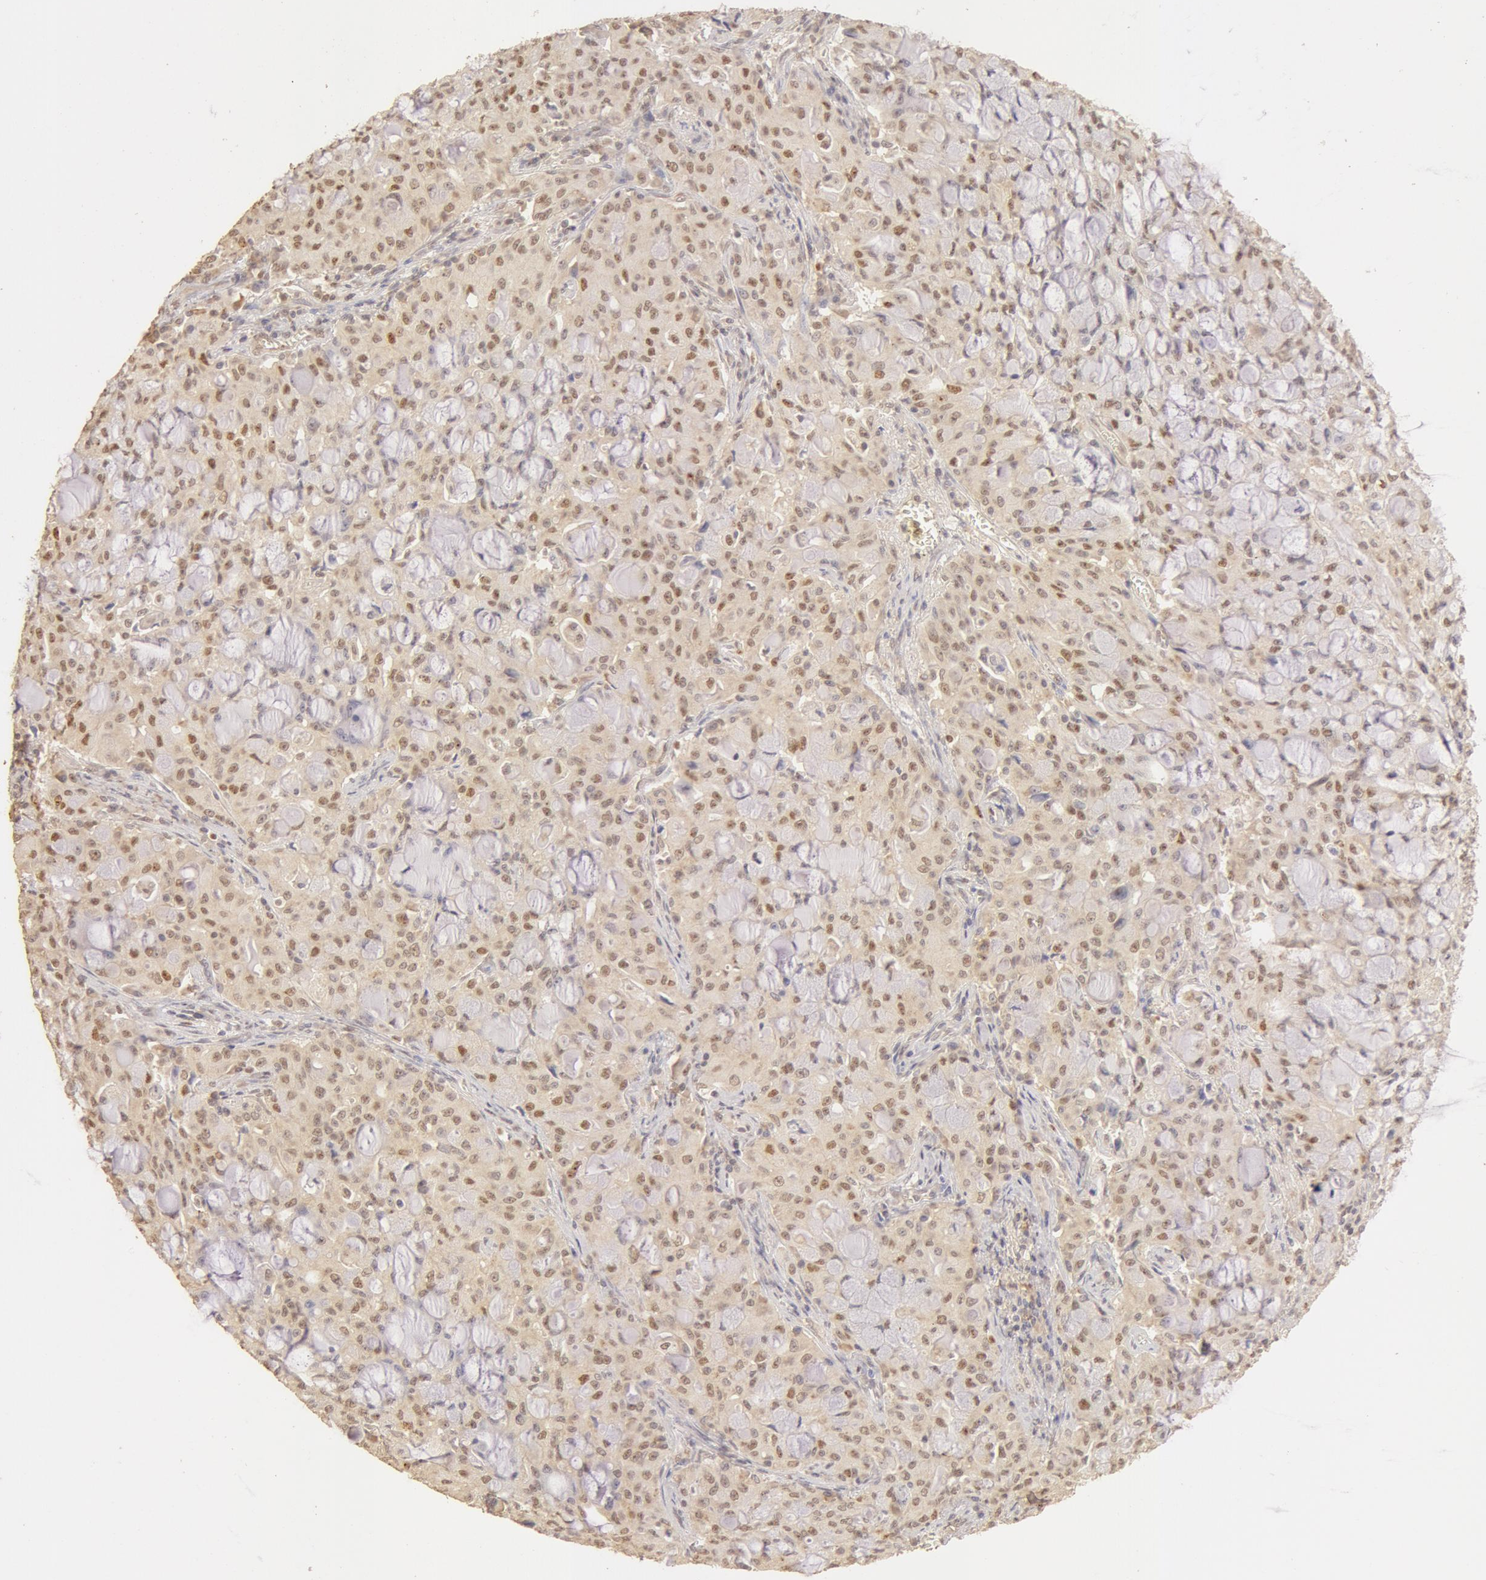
{"staining": {"intensity": "moderate", "quantity": ">75%", "location": "cytoplasmic/membranous,nuclear"}, "tissue": "lung cancer", "cell_type": "Tumor cells", "image_type": "cancer", "snomed": [{"axis": "morphology", "description": "Adenocarcinoma, NOS"}, {"axis": "topography", "description": "Lung"}], "caption": "Protein expression analysis of human adenocarcinoma (lung) reveals moderate cytoplasmic/membranous and nuclear expression in about >75% of tumor cells. (brown staining indicates protein expression, while blue staining denotes nuclei).", "gene": "SNRNP70", "patient": {"sex": "female", "age": 44}}